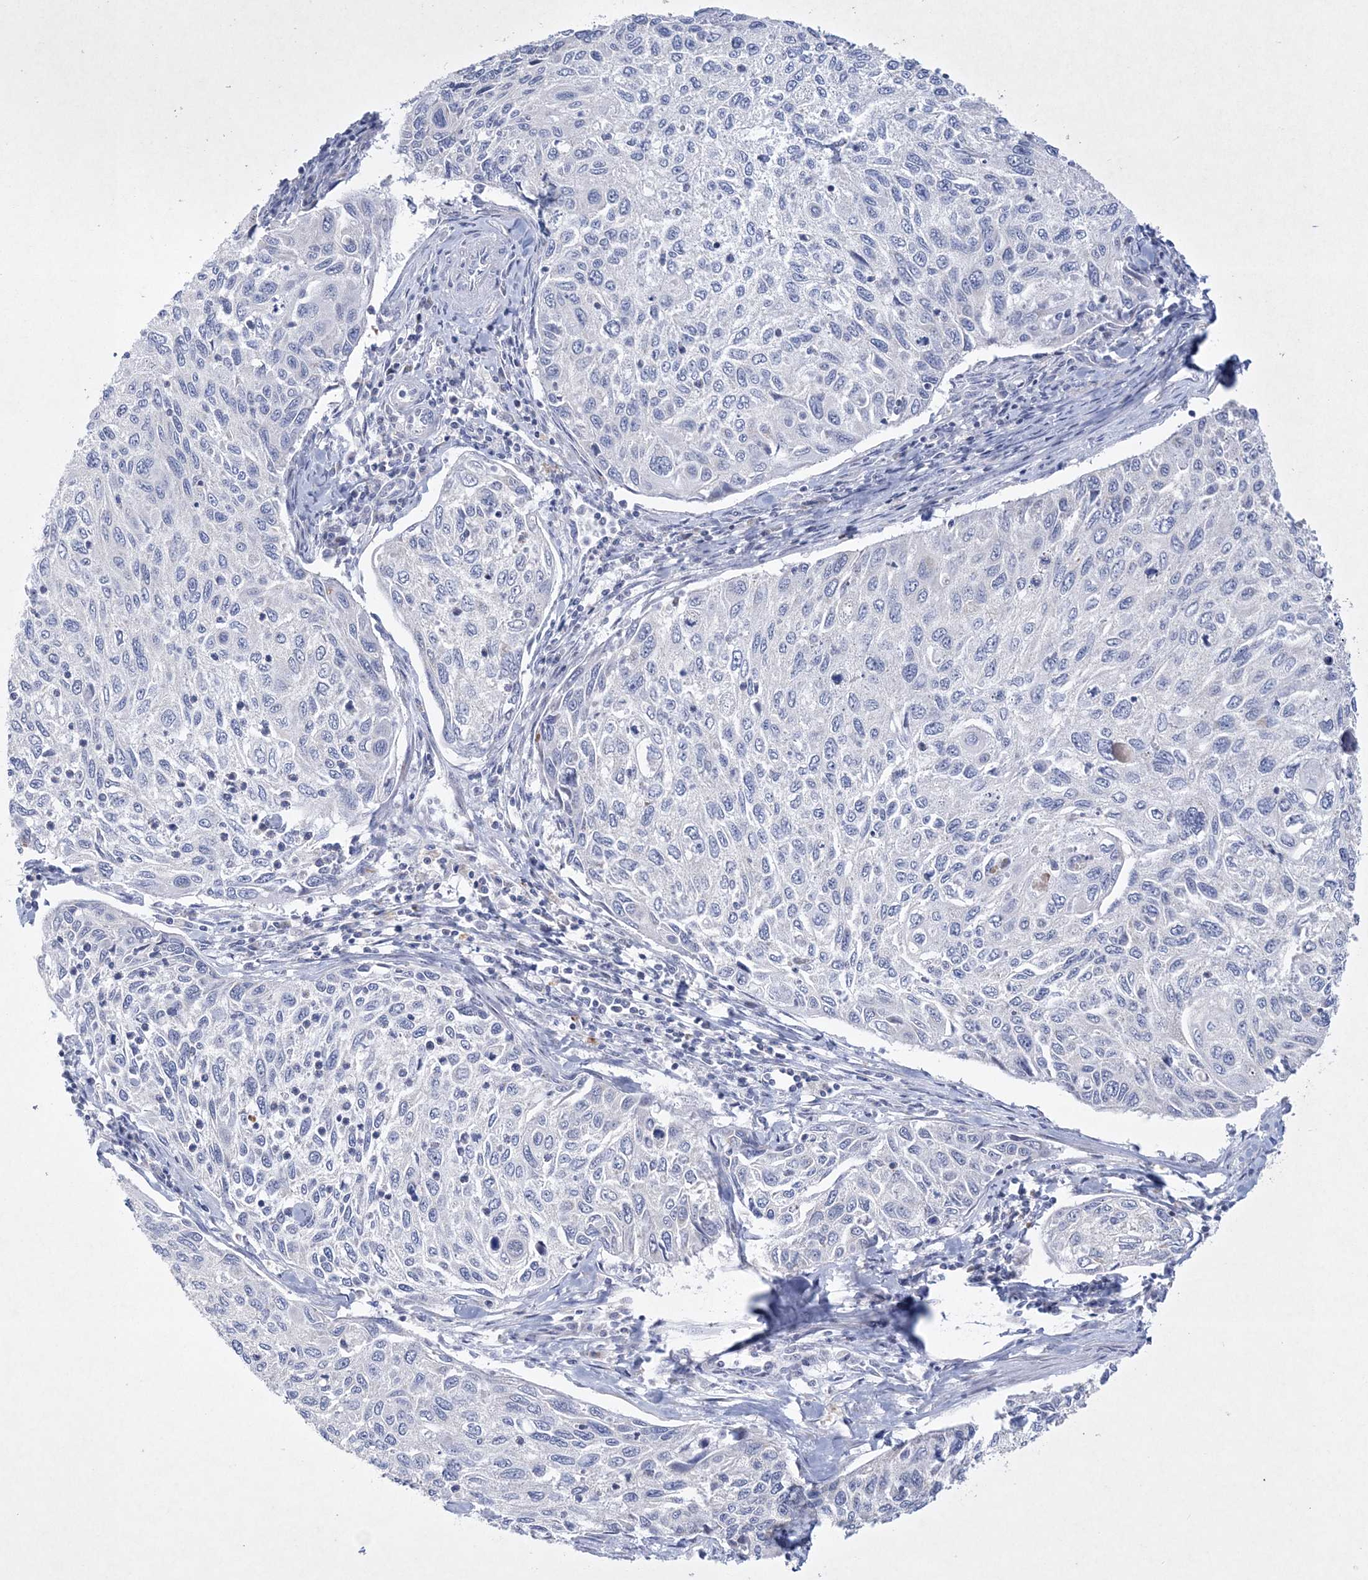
{"staining": {"intensity": "negative", "quantity": "none", "location": "none"}, "tissue": "cervical cancer", "cell_type": "Tumor cells", "image_type": "cancer", "snomed": [{"axis": "morphology", "description": "Squamous cell carcinoma, NOS"}, {"axis": "topography", "description": "Cervix"}], "caption": "Immunohistochemistry (IHC) photomicrograph of neoplastic tissue: human cervical cancer stained with DAB (3,3'-diaminobenzidine) demonstrates no significant protein staining in tumor cells. Nuclei are stained in blue.", "gene": "CES4A", "patient": {"sex": "female", "age": 70}}